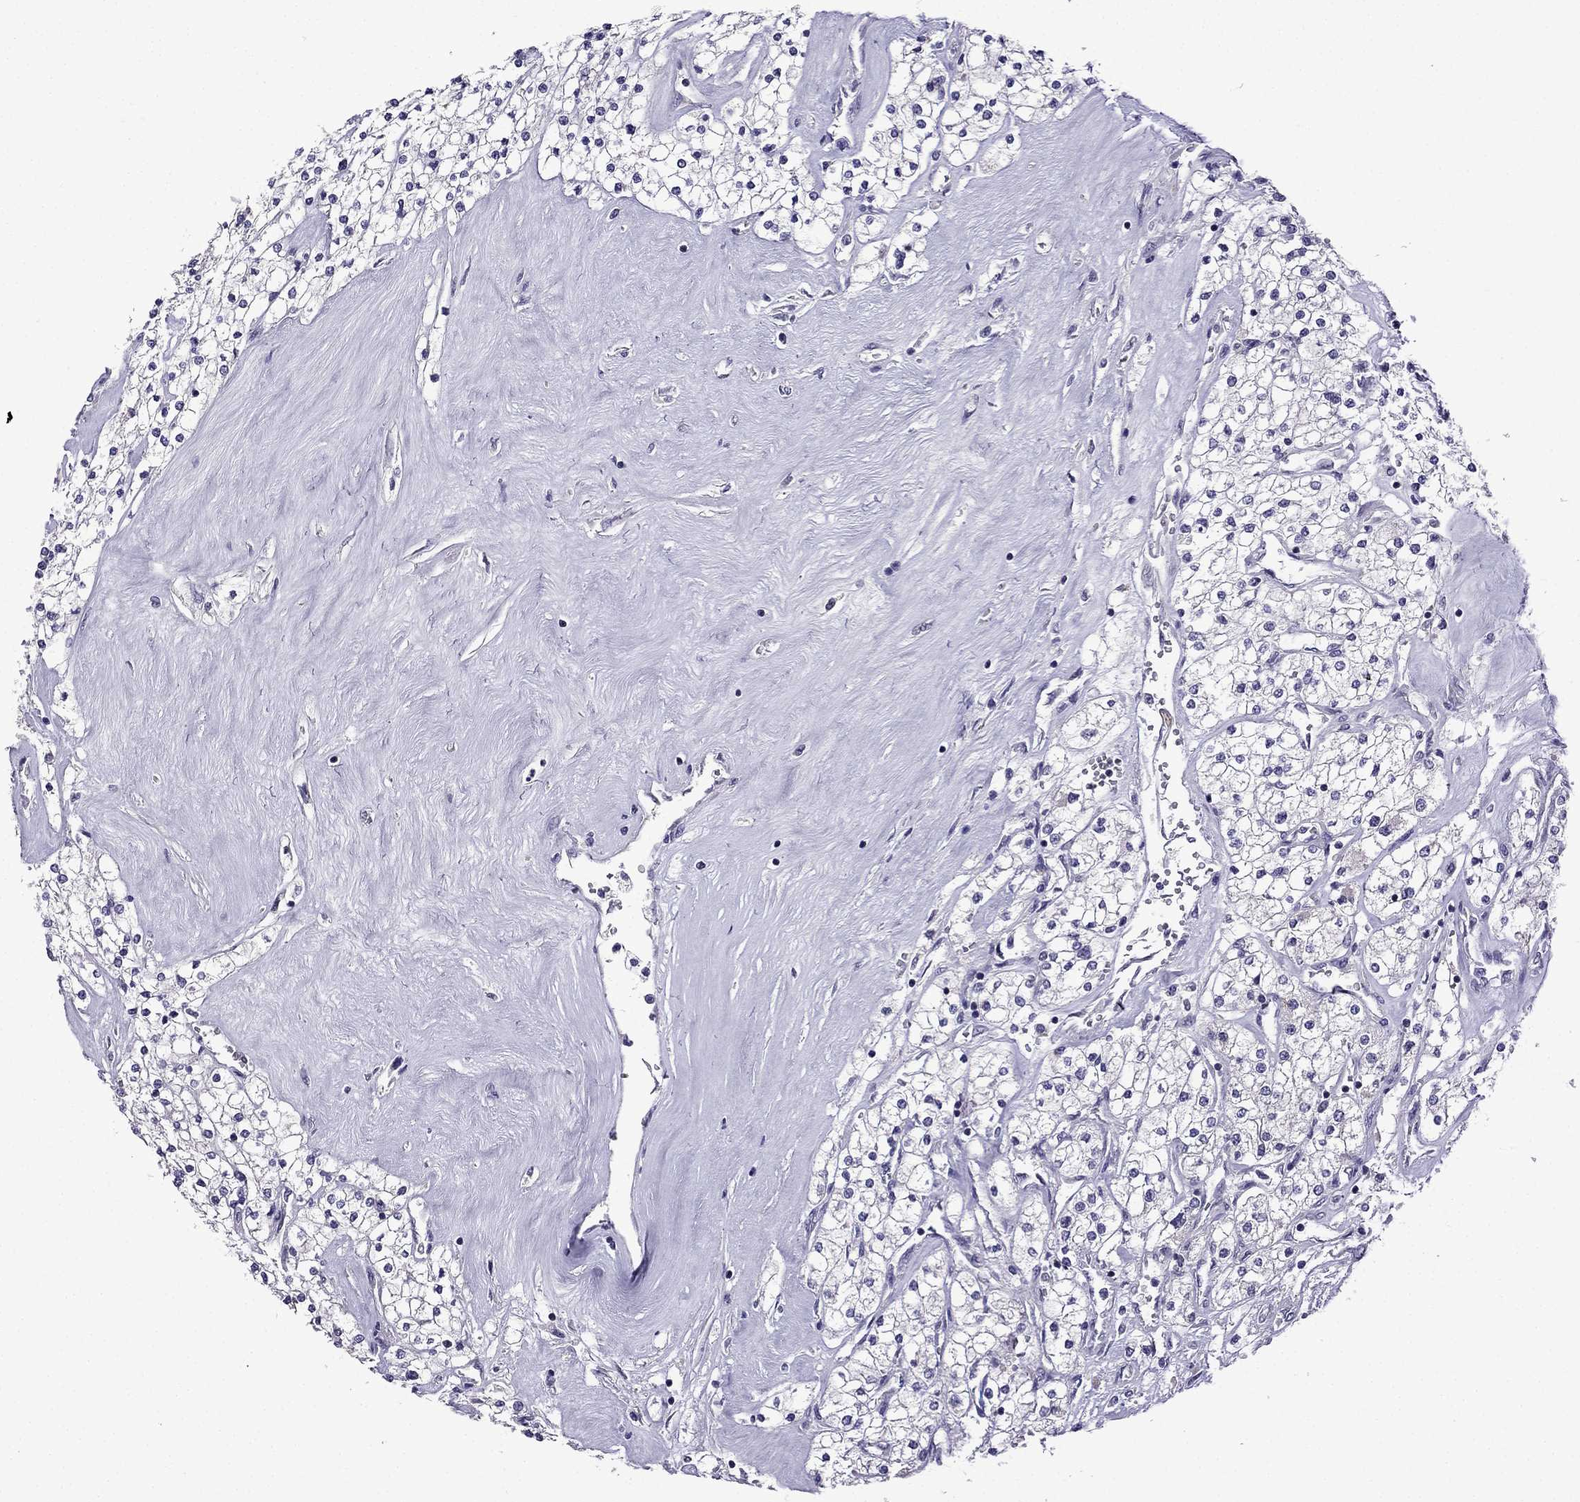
{"staining": {"intensity": "negative", "quantity": "none", "location": "none"}, "tissue": "renal cancer", "cell_type": "Tumor cells", "image_type": "cancer", "snomed": [{"axis": "morphology", "description": "Adenocarcinoma, NOS"}, {"axis": "topography", "description": "Kidney"}], "caption": "There is no significant expression in tumor cells of renal cancer (adenocarcinoma). (DAB (3,3'-diaminobenzidine) immunohistochemistry visualized using brightfield microscopy, high magnification).", "gene": "TTN", "patient": {"sex": "male", "age": 80}}